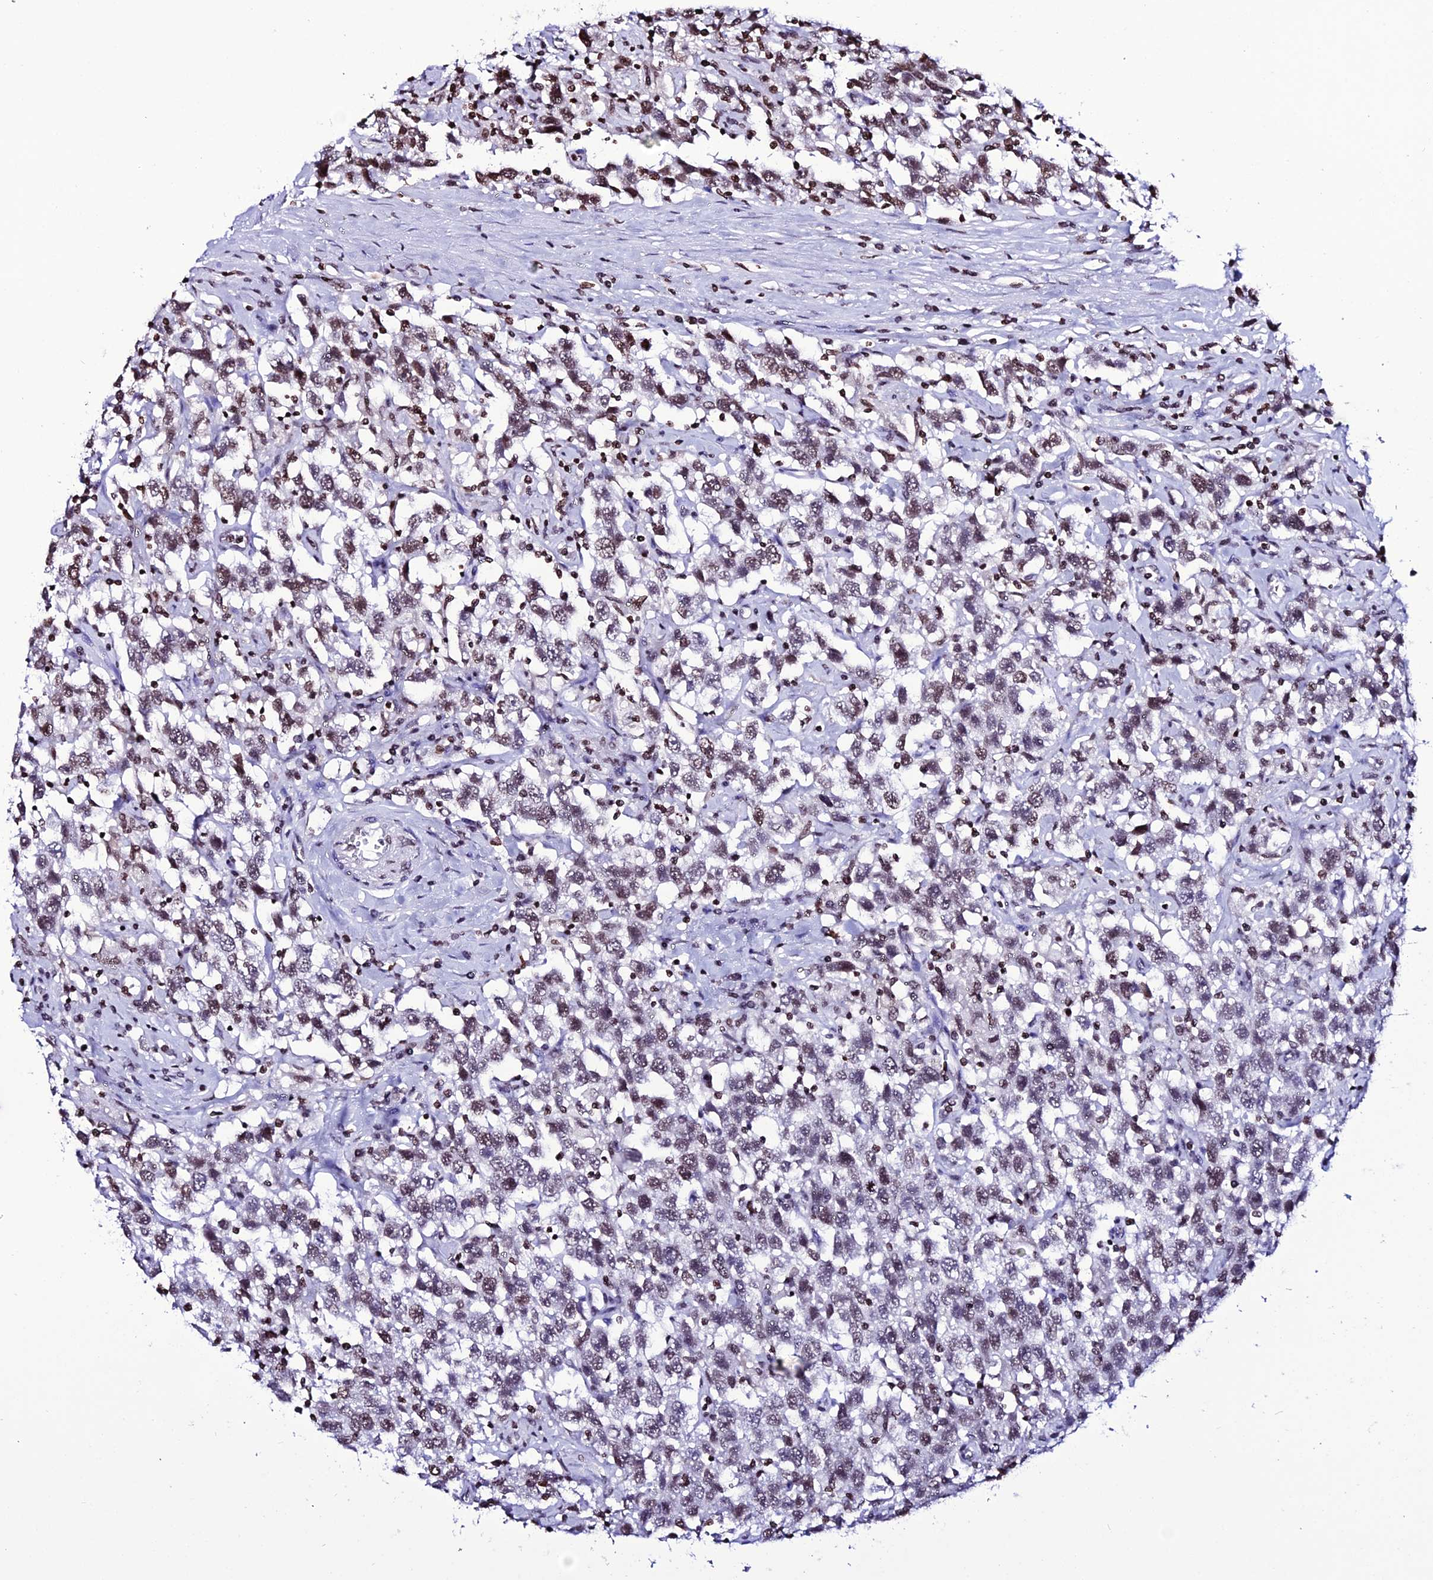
{"staining": {"intensity": "weak", "quantity": ">75%", "location": "nuclear"}, "tissue": "testis cancer", "cell_type": "Tumor cells", "image_type": "cancer", "snomed": [{"axis": "morphology", "description": "Seminoma, NOS"}, {"axis": "topography", "description": "Testis"}], "caption": "Tumor cells exhibit weak nuclear expression in approximately >75% of cells in testis cancer. Immunohistochemistry stains the protein of interest in brown and the nuclei are stained blue.", "gene": "MACROH2A2", "patient": {"sex": "male", "age": 41}}